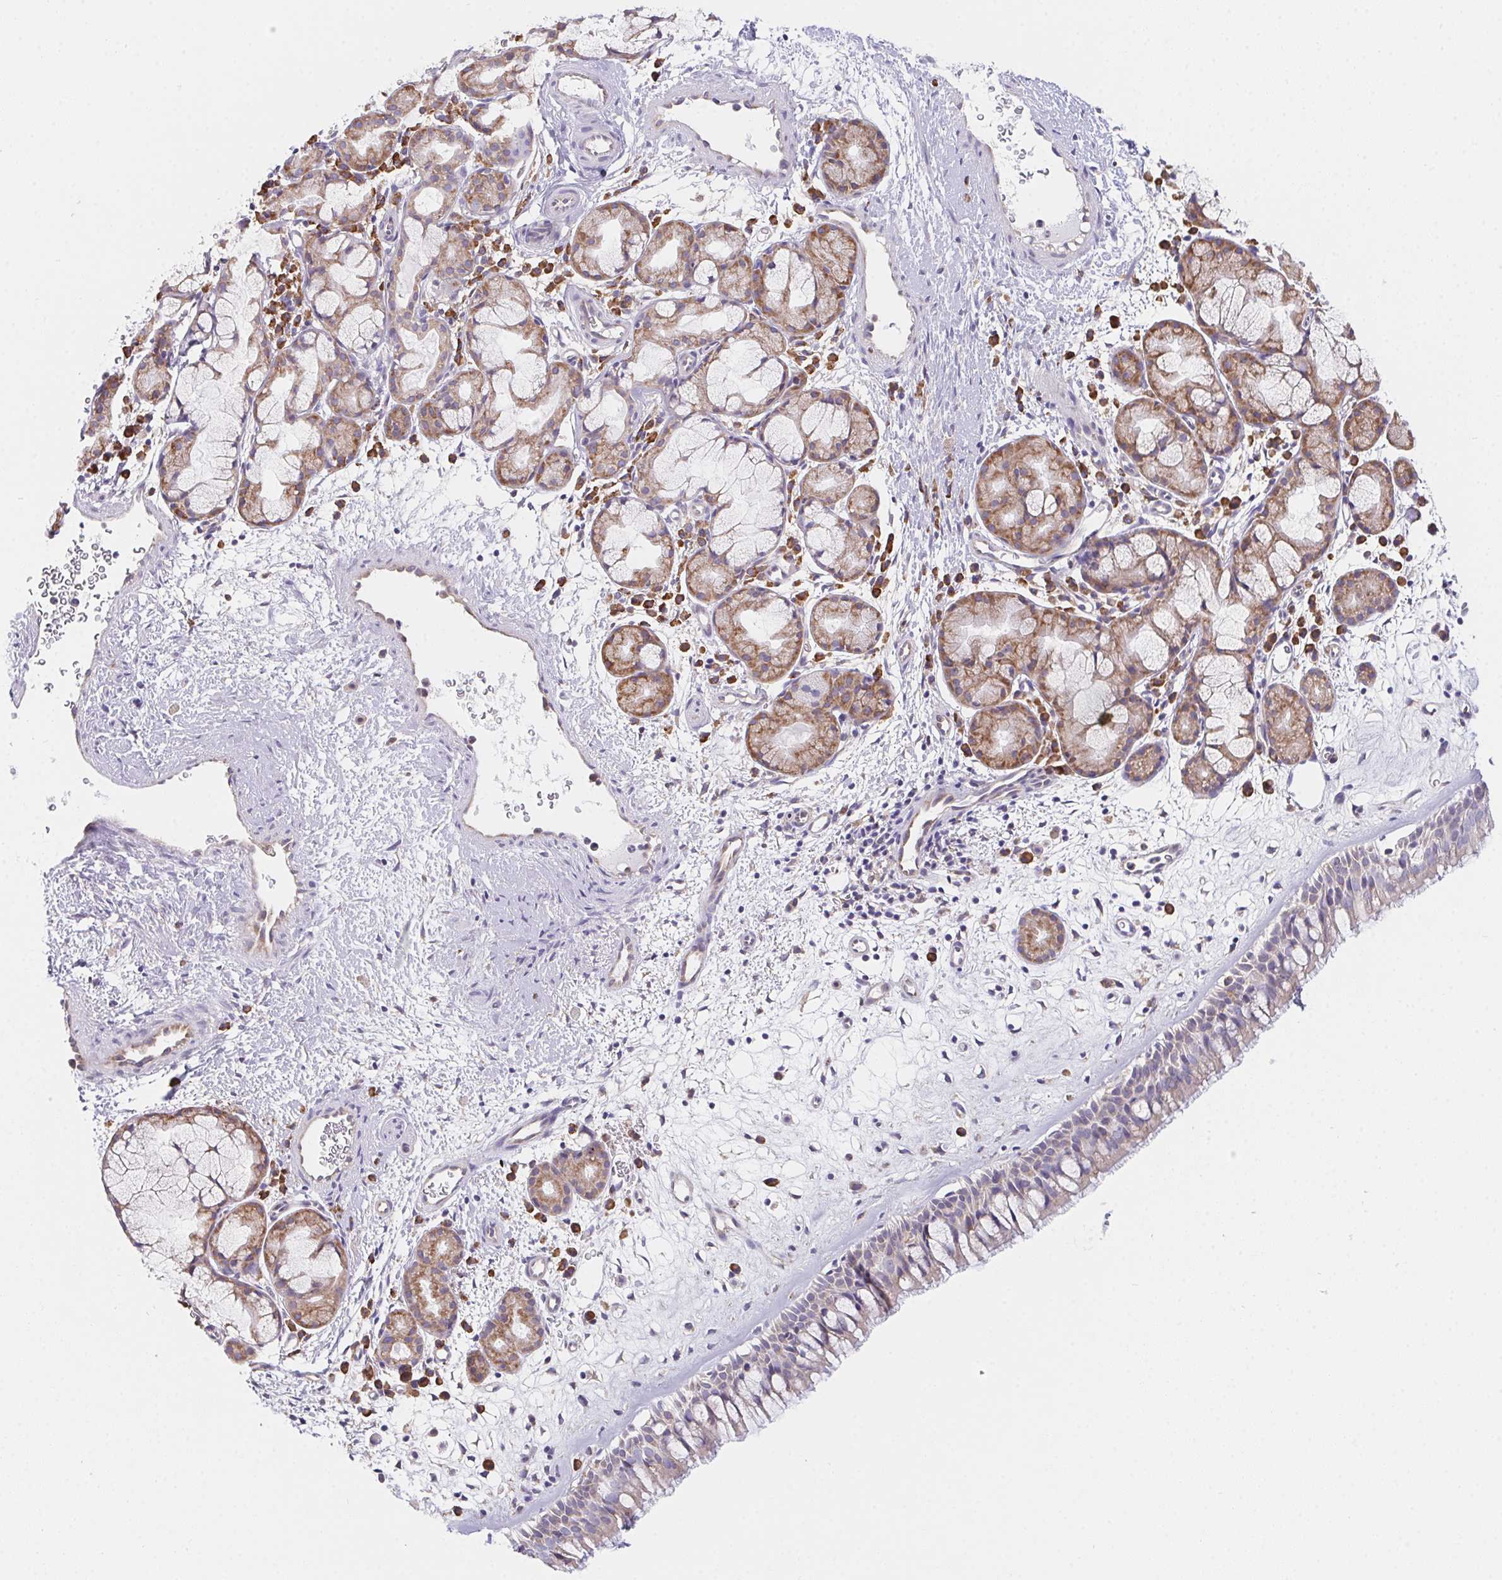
{"staining": {"intensity": "weak", "quantity": "25%-75%", "location": "cytoplasmic/membranous"}, "tissue": "nasopharynx", "cell_type": "Respiratory epithelial cells", "image_type": "normal", "snomed": [{"axis": "morphology", "description": "Normal tissue, NOS"}, {"axis": "topography", "description": "Nasopharynx"}], "caption": "This micrograph demonstrates IHC staining of unremarkable human nasopharynx, with low weak cytoplasmic/membranous staining in about 25%-75% of respiratory epithelial cells.", "gene": "ADAM8", "patient": {"sex": "male", "age": 65}}